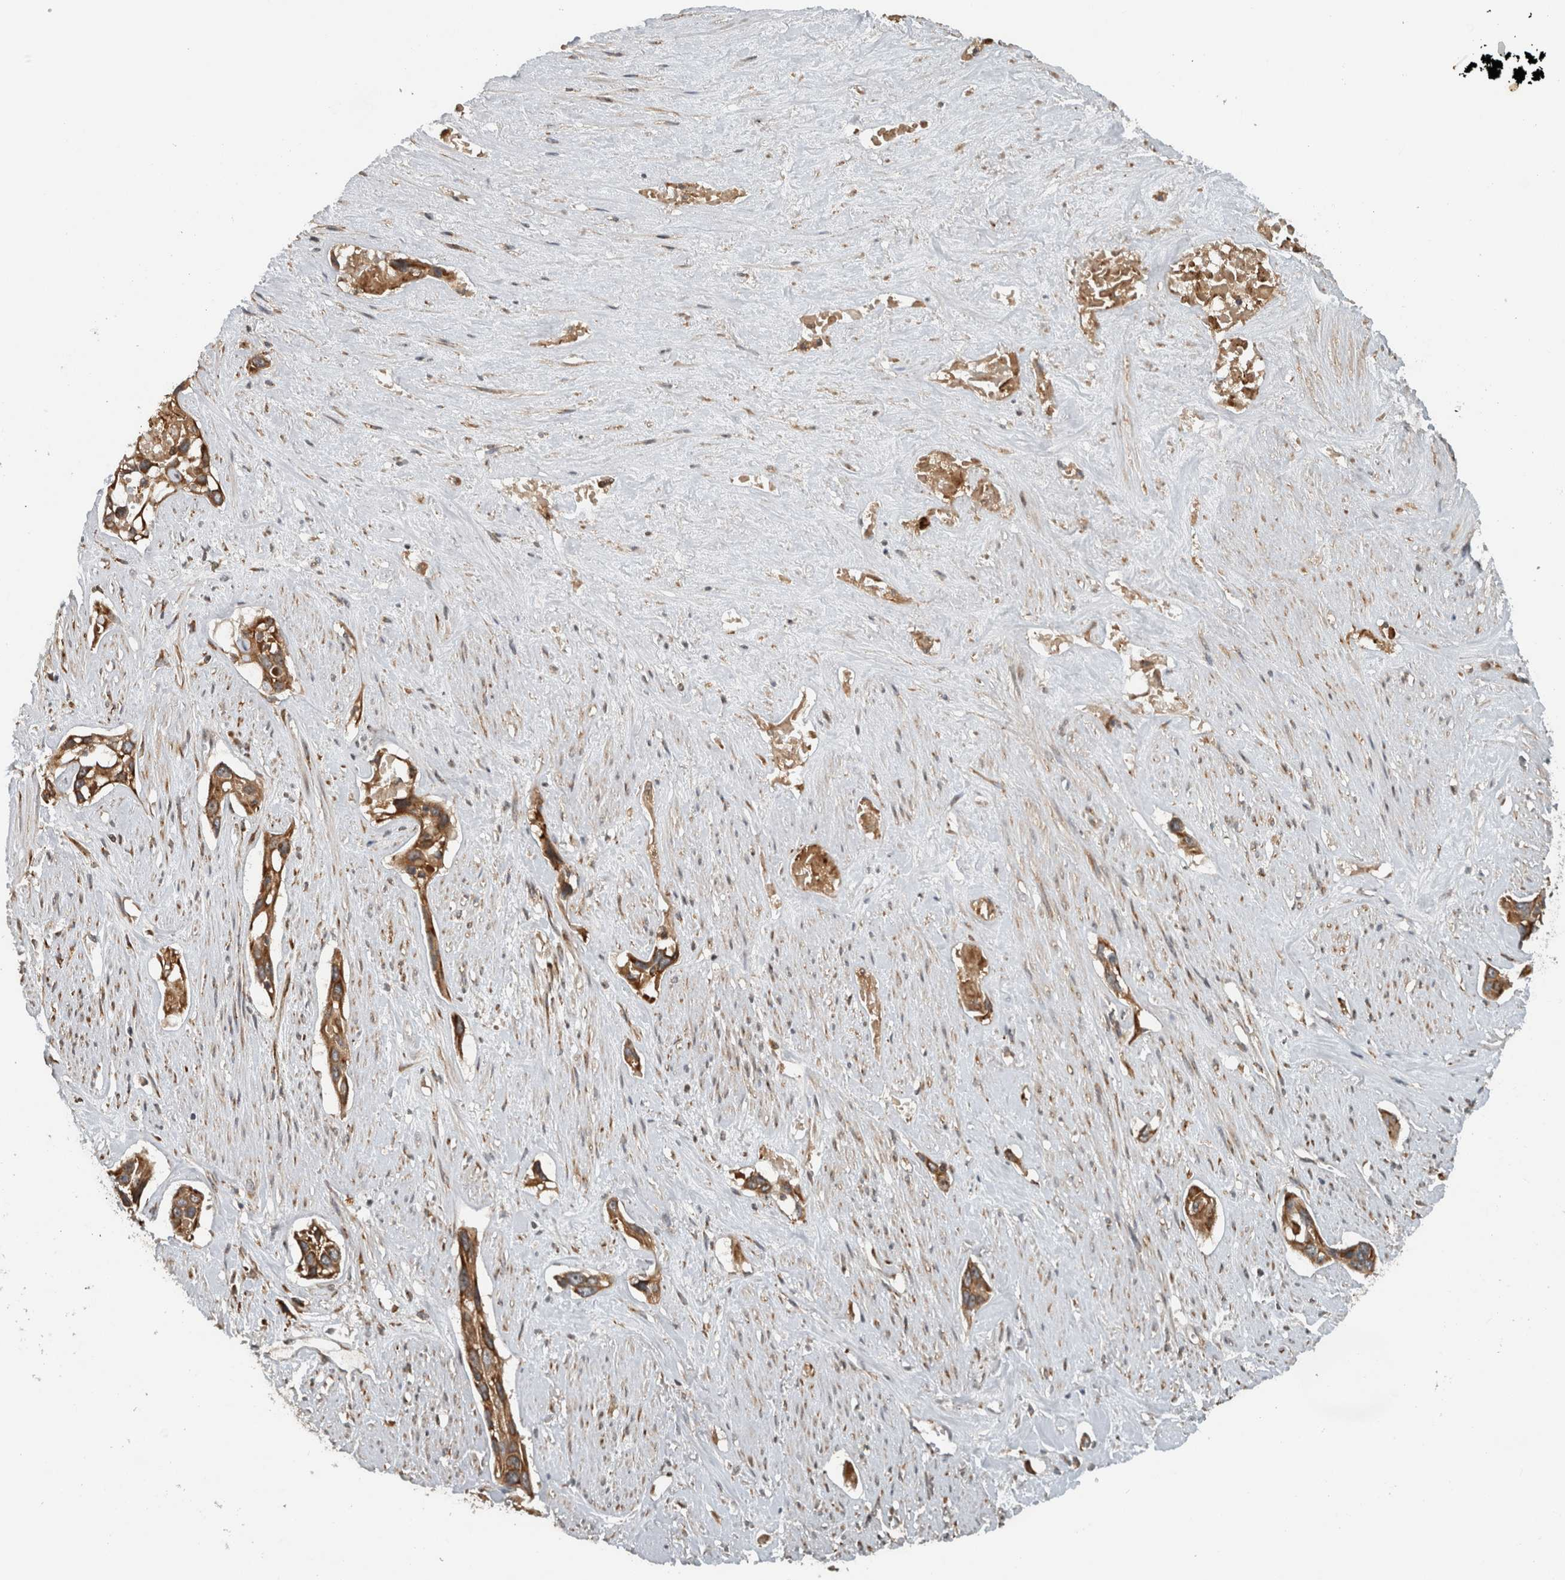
{"staining": {"intensity": "moderate", "quantity": ">75%", "location": "cytoplasmic/membranous"}, "tissue": "pancreatic cancer", "cell_type": "Tumor cells", "image_type": "cancer", "snomed": [{"axis": "morphology", "description": "Adenocarcinoma, NOS"}, {"axis": "topography", "description": "Pancreas"}], "caption": "High-magnification brightfield microscopy of pancreatic adenocarcinoma stained with DAB (brown) and counterstained with hematoxylin (blue). tumor cells exhibit moderate cytoplasmic/membranous expression is appreciated in about>75% of cells.", "gene": "GPR137B", "patient": {"sex": "female", "age": 60}}